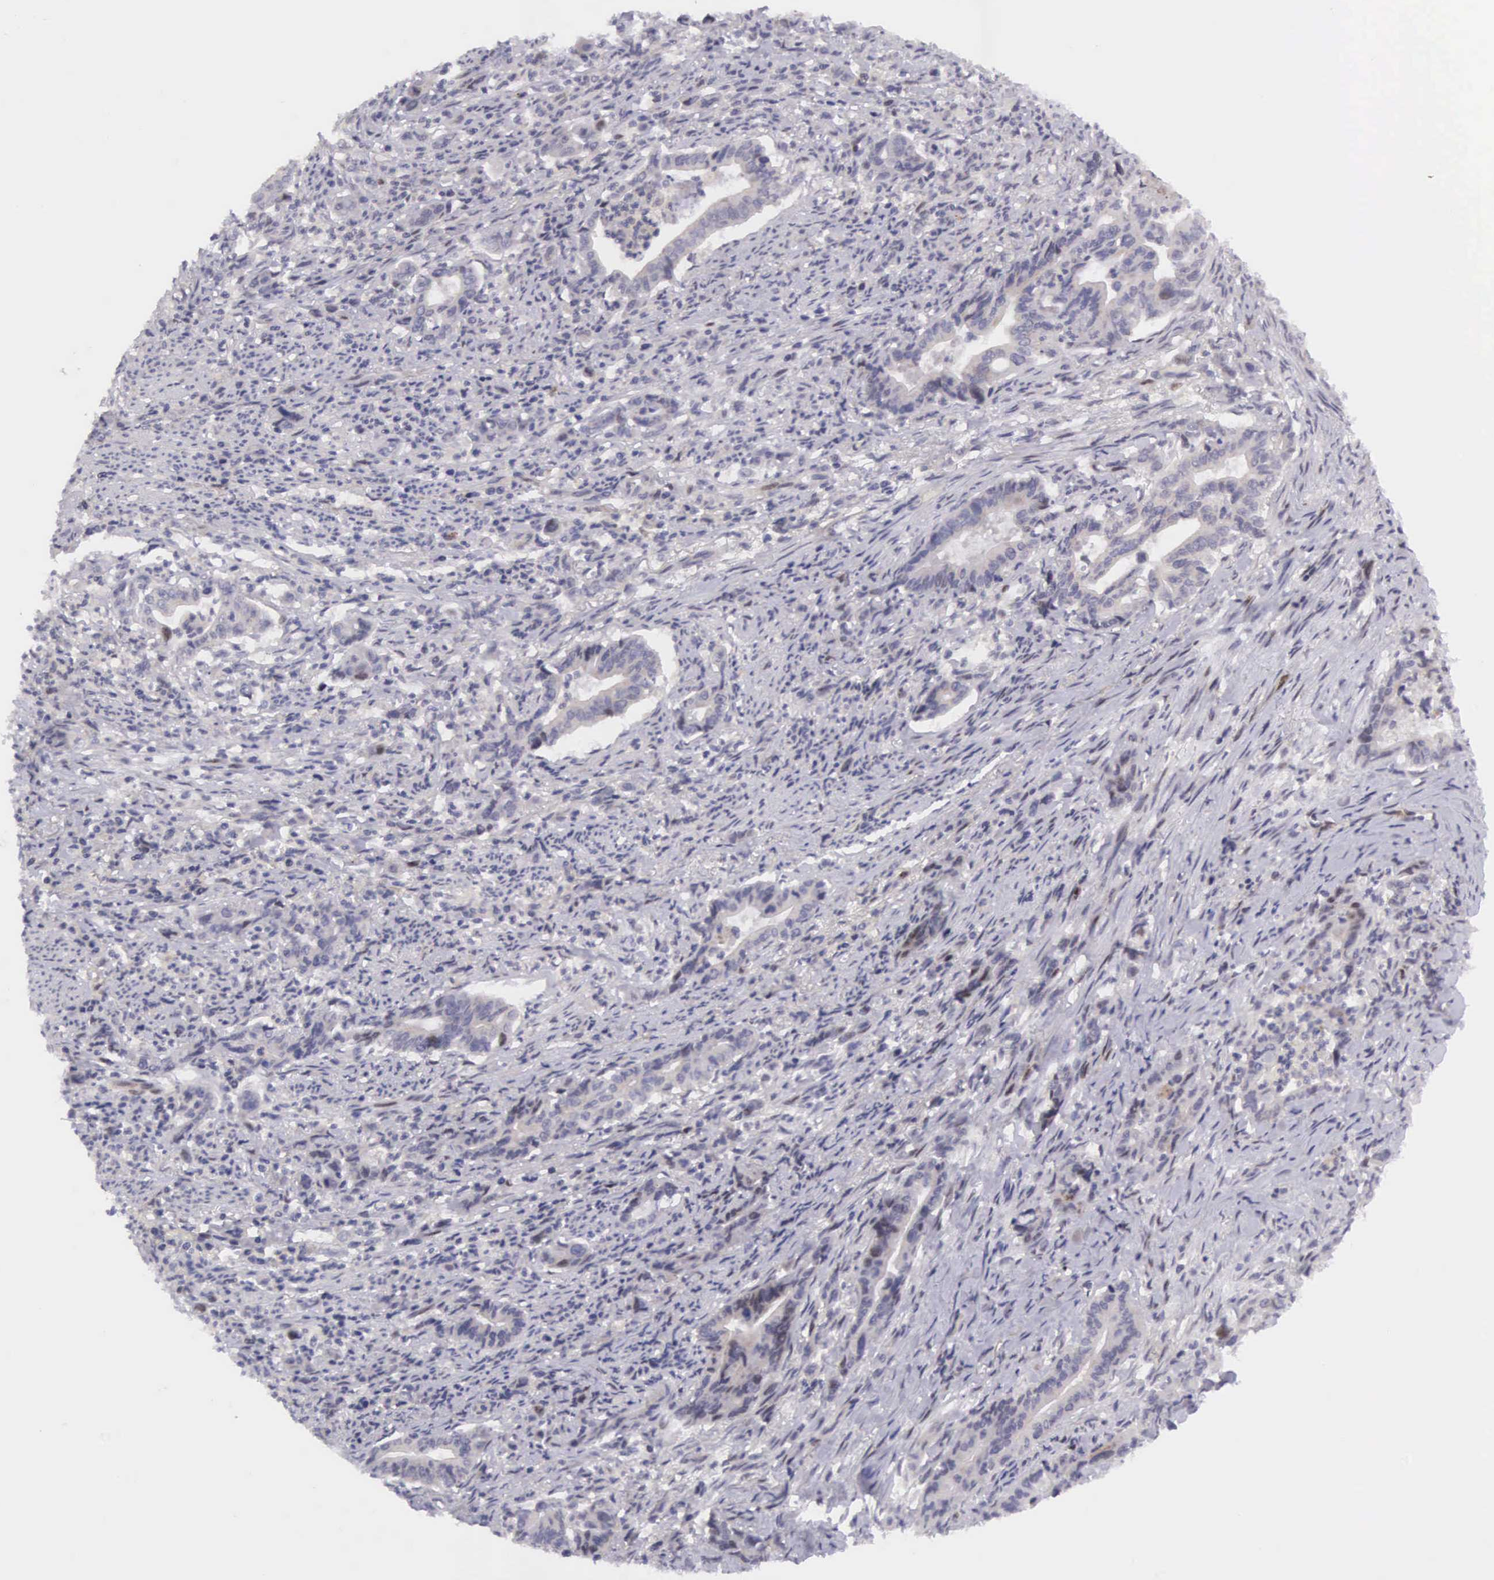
{"staining": {"intensity": "weak", "quantity": "25%-75%", "location": "cytoplasmic/membranous"}, "tissue": "stomach cancer", "cell_type": "Tumor cells", "image_type": "cancer", "snomed": [{"axis": "morphology", "description": "Adenocarcinoma, NOS"}, {"axis": "topography", "description": "Stomach"}], "caption": "Stomach cancer (adenocarcinoma) stained with DAB immunohistochemistry (IHC) reveals low levels of weak cytoplasmic/membranous expression in approximately 25%-75% of tumor cells.", "gene": "EMID1", "patient": {"sex": "female", "age": 76}}